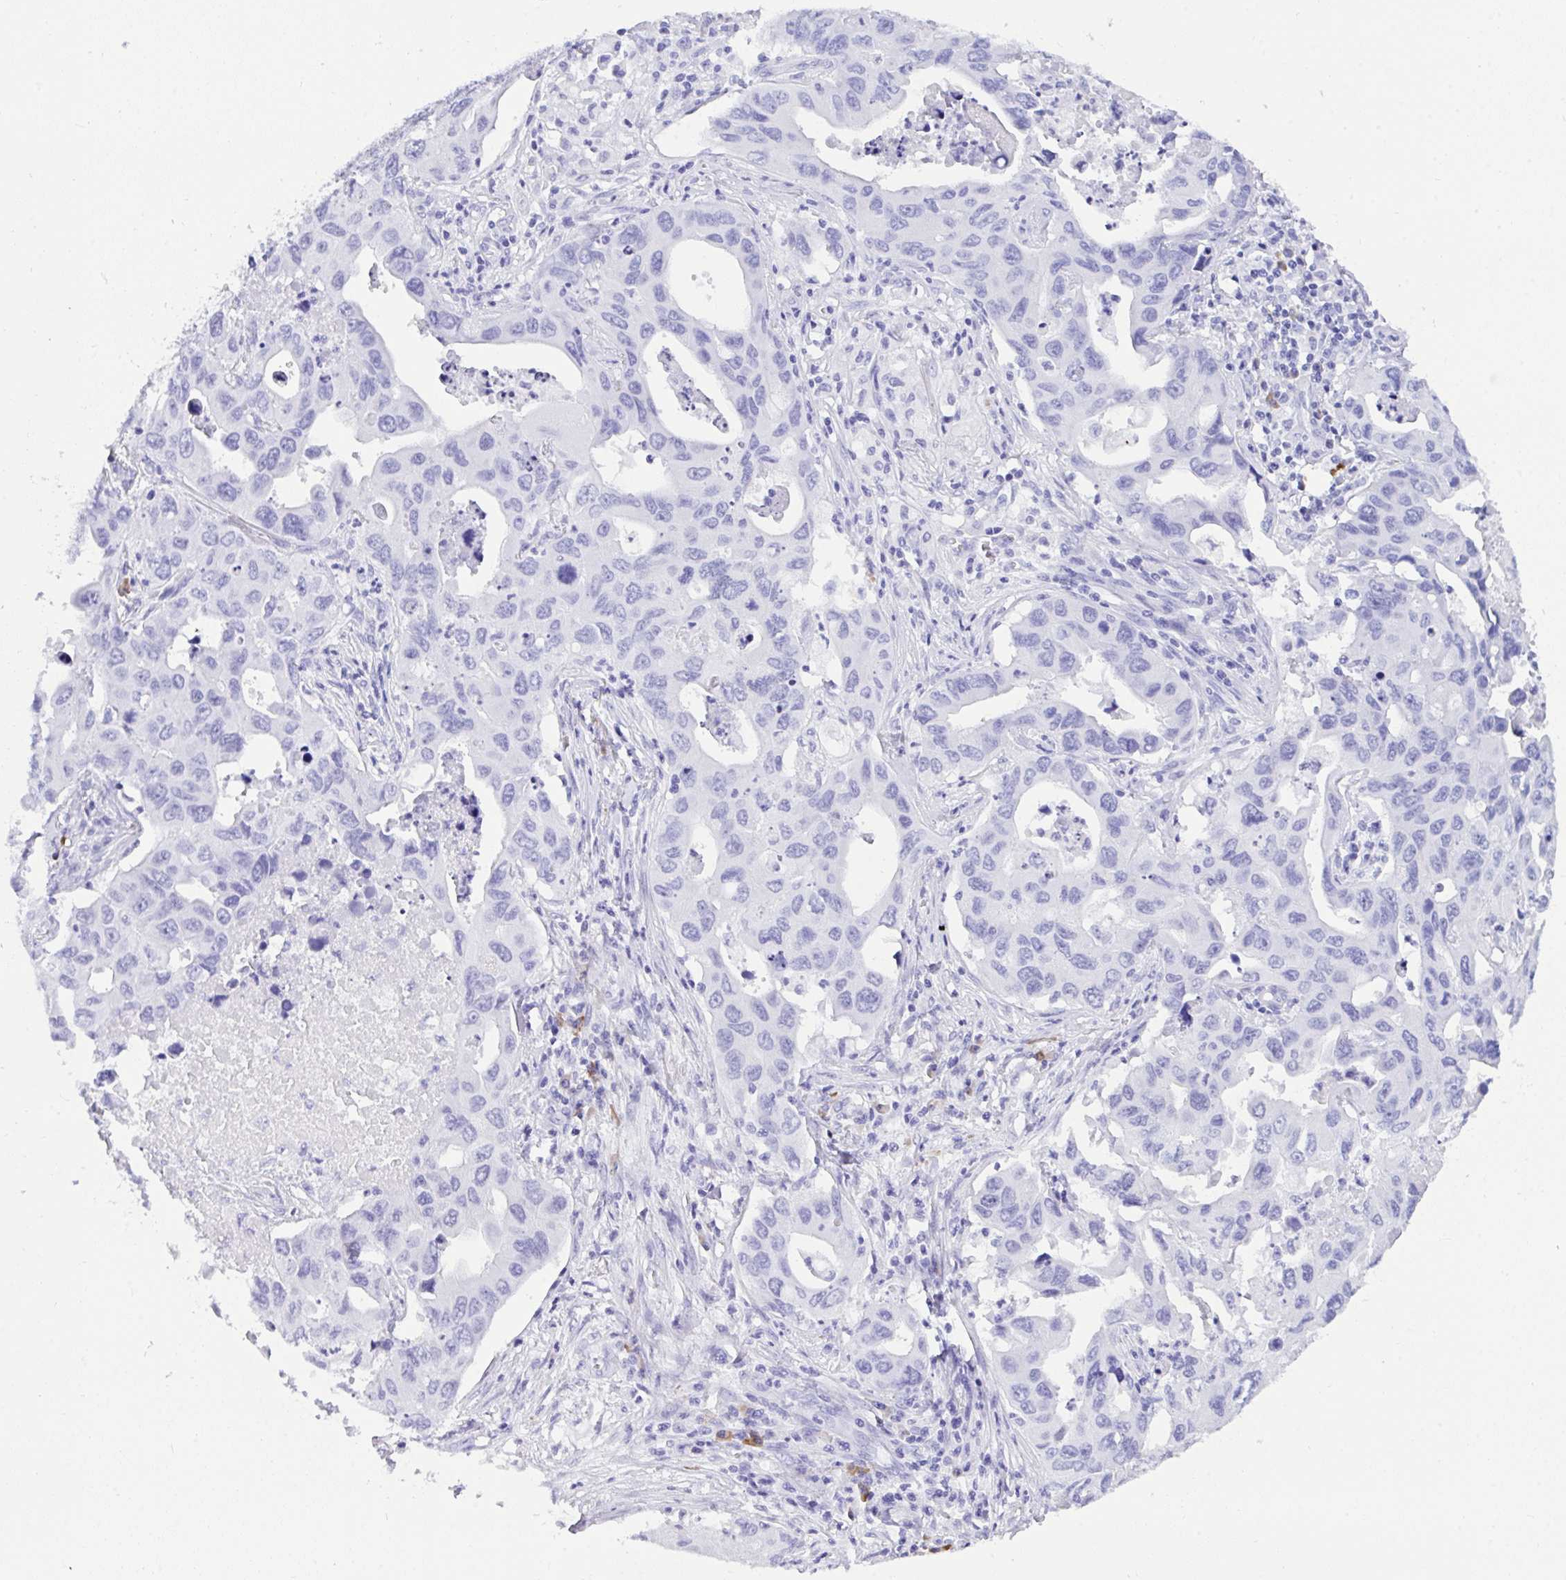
{"staining": {"intensity": "negative", "quantity": "none", "location": "none"}, "tissue": "lung cancer", "cell_type": "Tumor cells", "image_type": "cancer", "snomed": [{"axis": "morphology", "description": "Adenocarcinoma, NOS"}, {"axis": "topography", "description": "Lung"}], "caption": "Histopathology image shows no significant protein positivity in tumor cells of lung cancer.", "gene": "BEST4", "patient": {"sex": "male", "age": 64}}